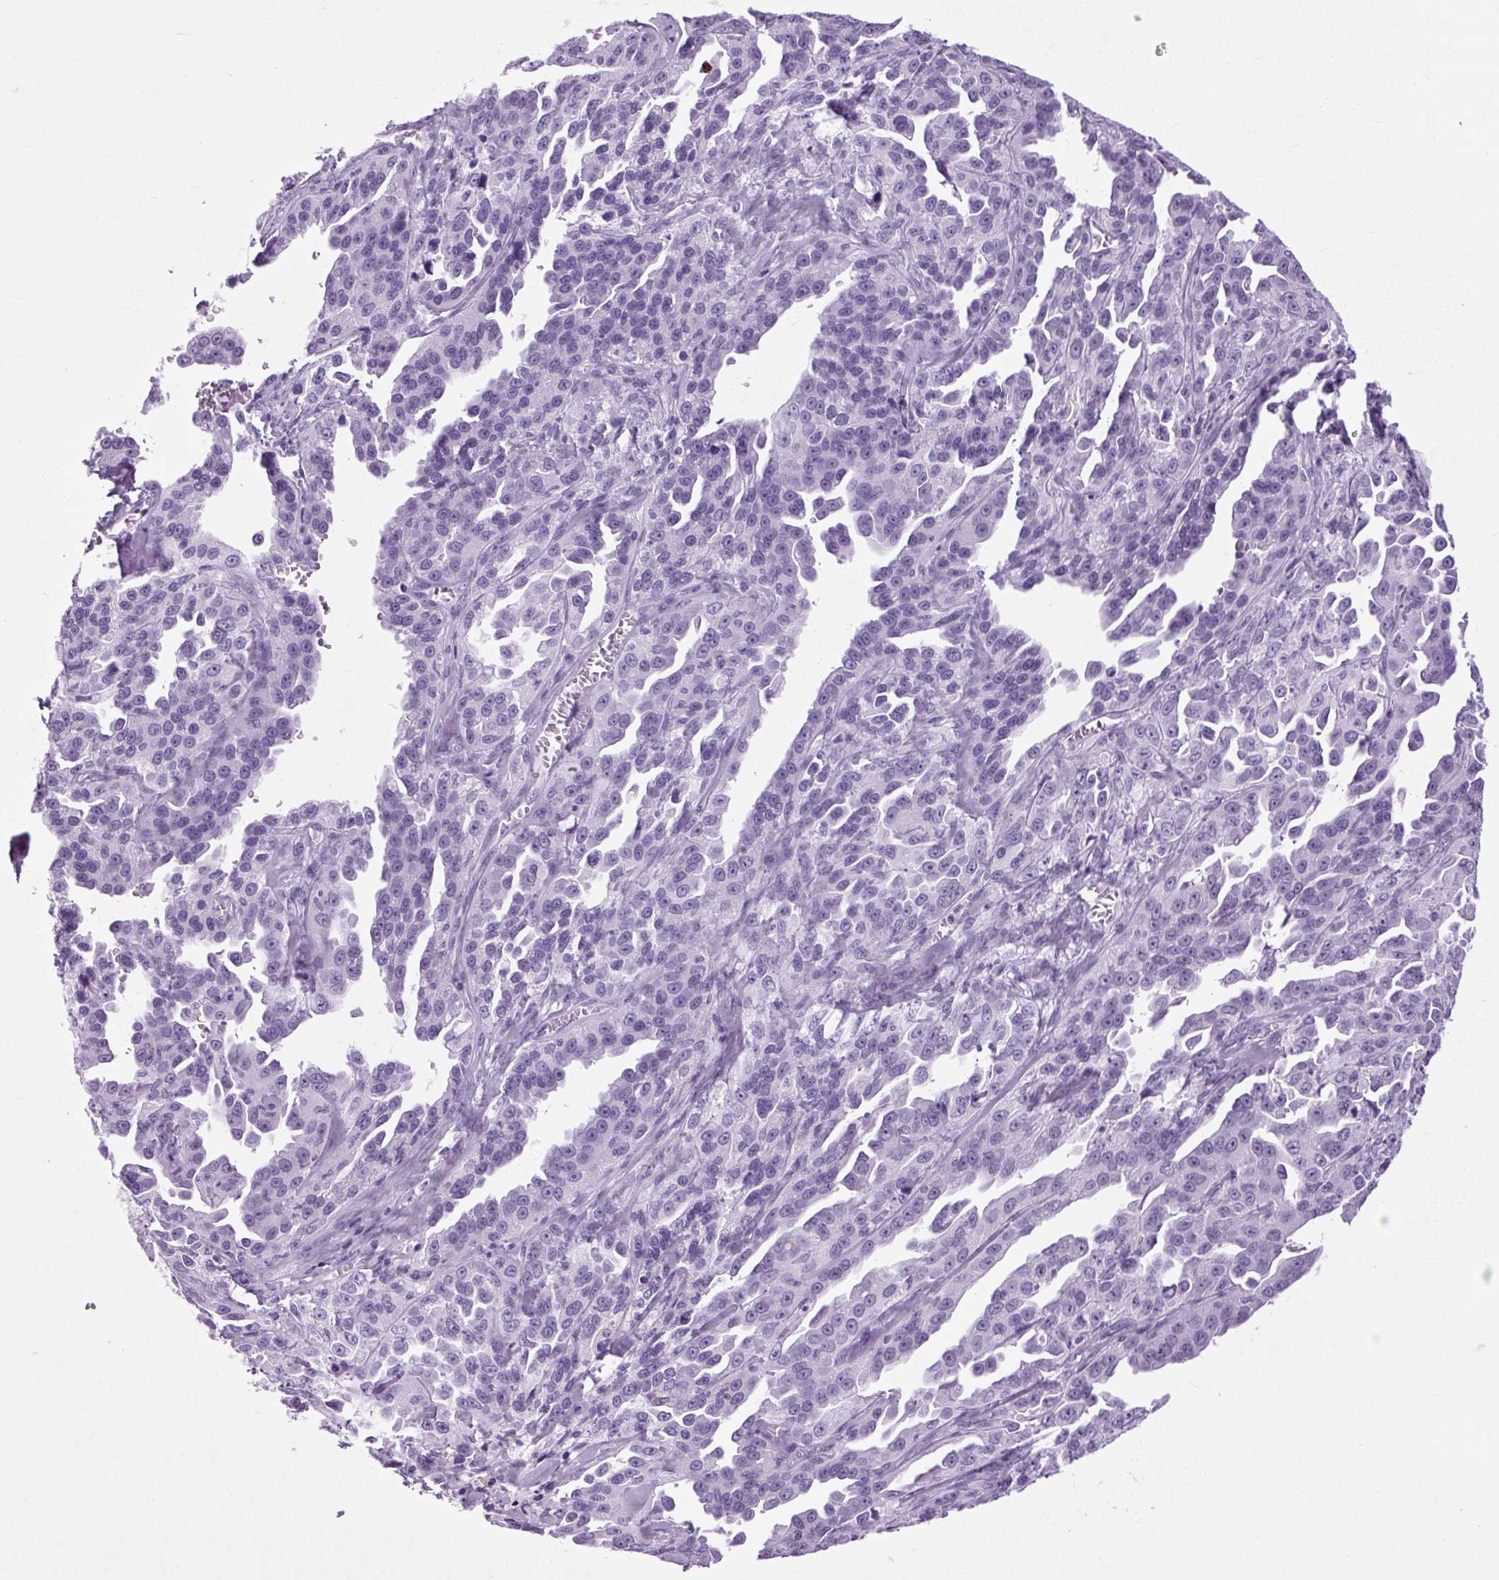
{"staining": {"intensity": "negative", "quantity": "none", "location": "none"}, "tissue": "ovarian cancer", "cell_type": "Tumor cells", "image_type": "cancer", "snomed": [{"axis": "morphology", "description": "Cystadenocarcinoma, serous, NOS"}, {"axis": "topography", "description": "Ovary"}], "caption": "IHC of ovarian serous cystadenocarcinoma displays no positivity in tumor cells.", "gene": "OOEP", "patient": {"sex": "female", "age": 75}}